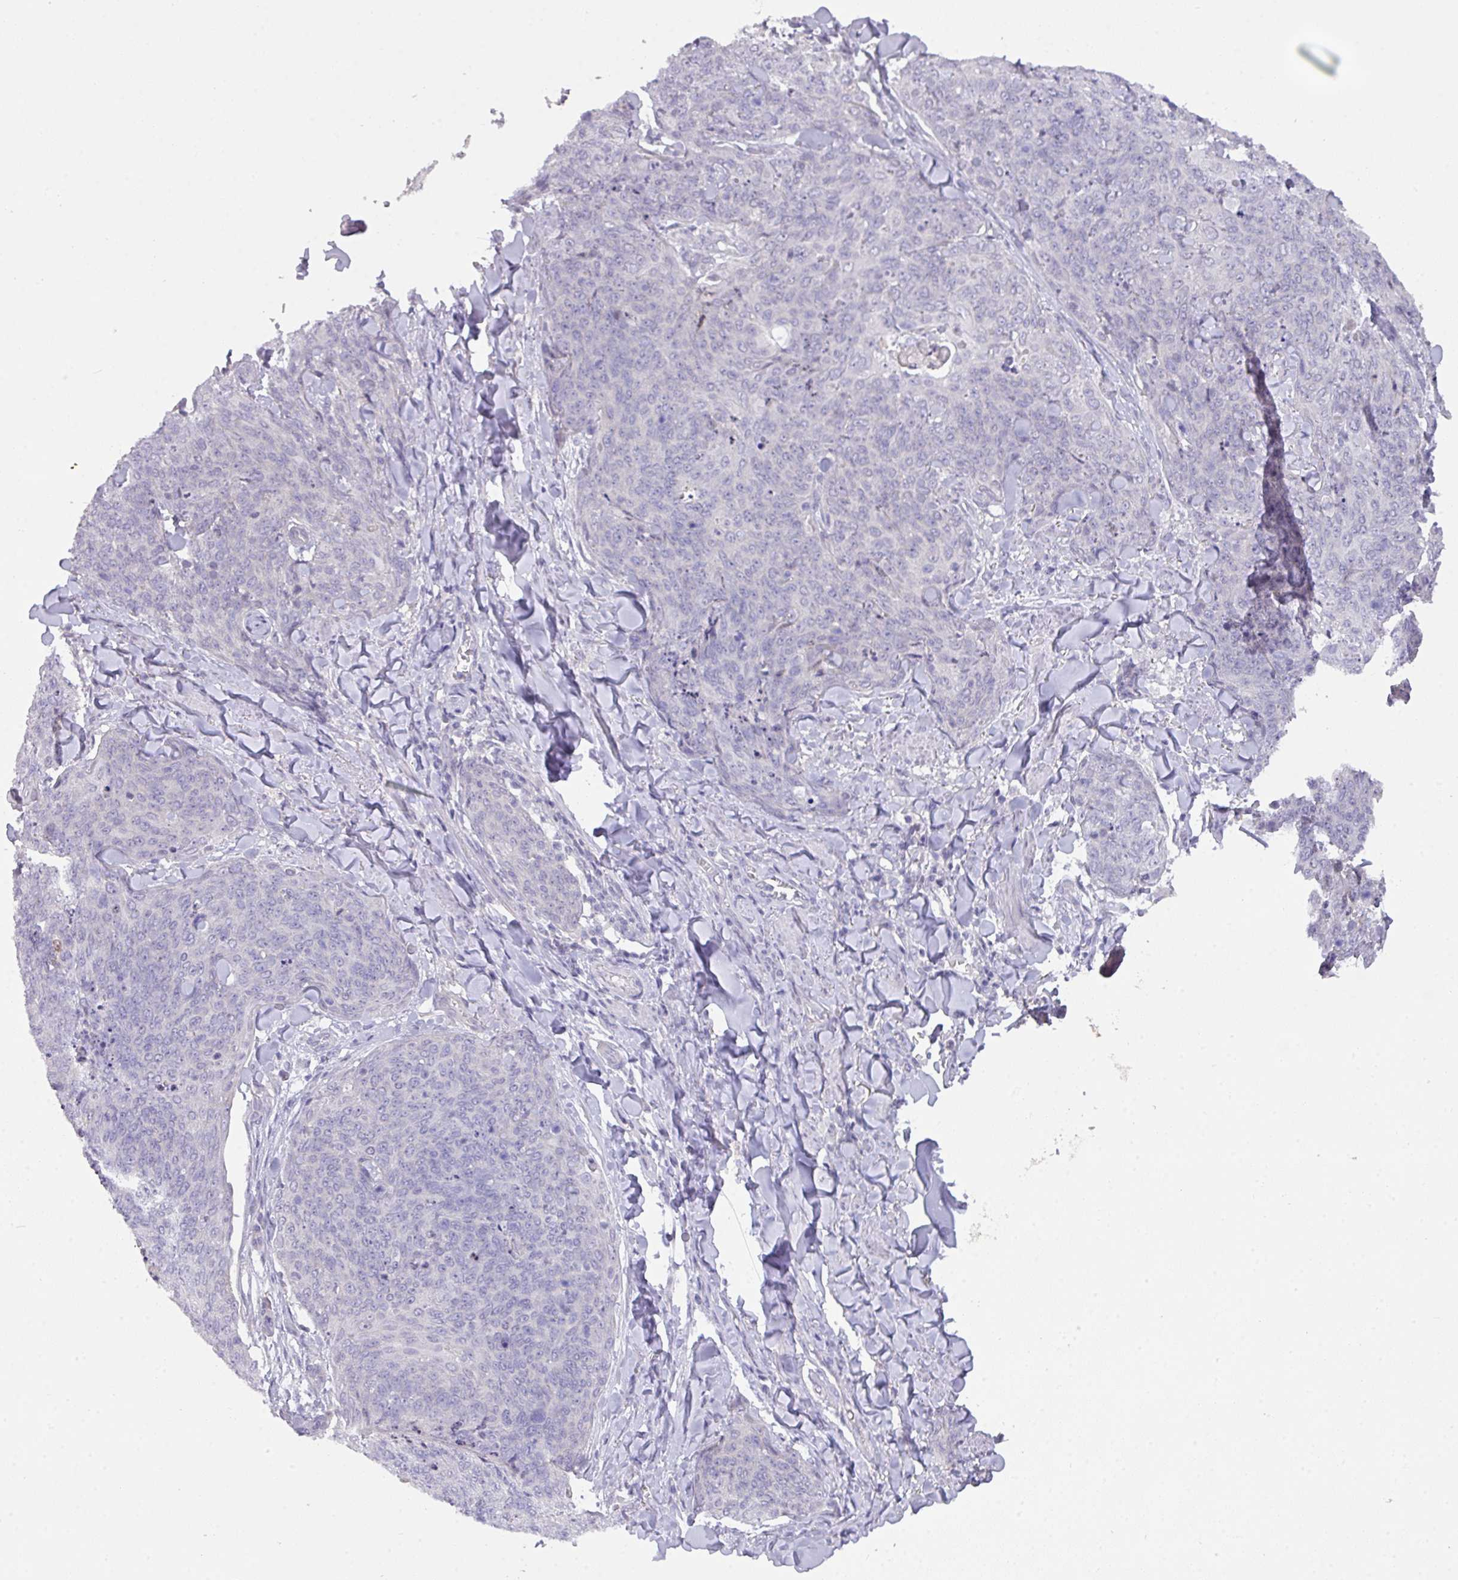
{"staining": {"intensity": "negative", "quantity": "none", "location": "none"}, "tissue": "skin cancer", "cell_type": "Tumor cells", "image_type": "cancer", "snomed": [{"axis": "morphology", "description": "Squamous cell carcinoma, NOS"}, {"axis": "topography", "description": "Skin"}, {"axis": "topography", "description": "Vulva"}], "caption": "Protein analysis of skin cancer (squamous cell carcinoma) displays no significant staining in tumor cells. The staining was performed using DAB (3,3'-diaminobenzidine) to visualize the protein expression in brown, while the nuclei were stained in blue with hematoxylin (Magnification: 20x).", "gene": "ANKRD13B", "patient": {"sex": "female", "age": 85}}